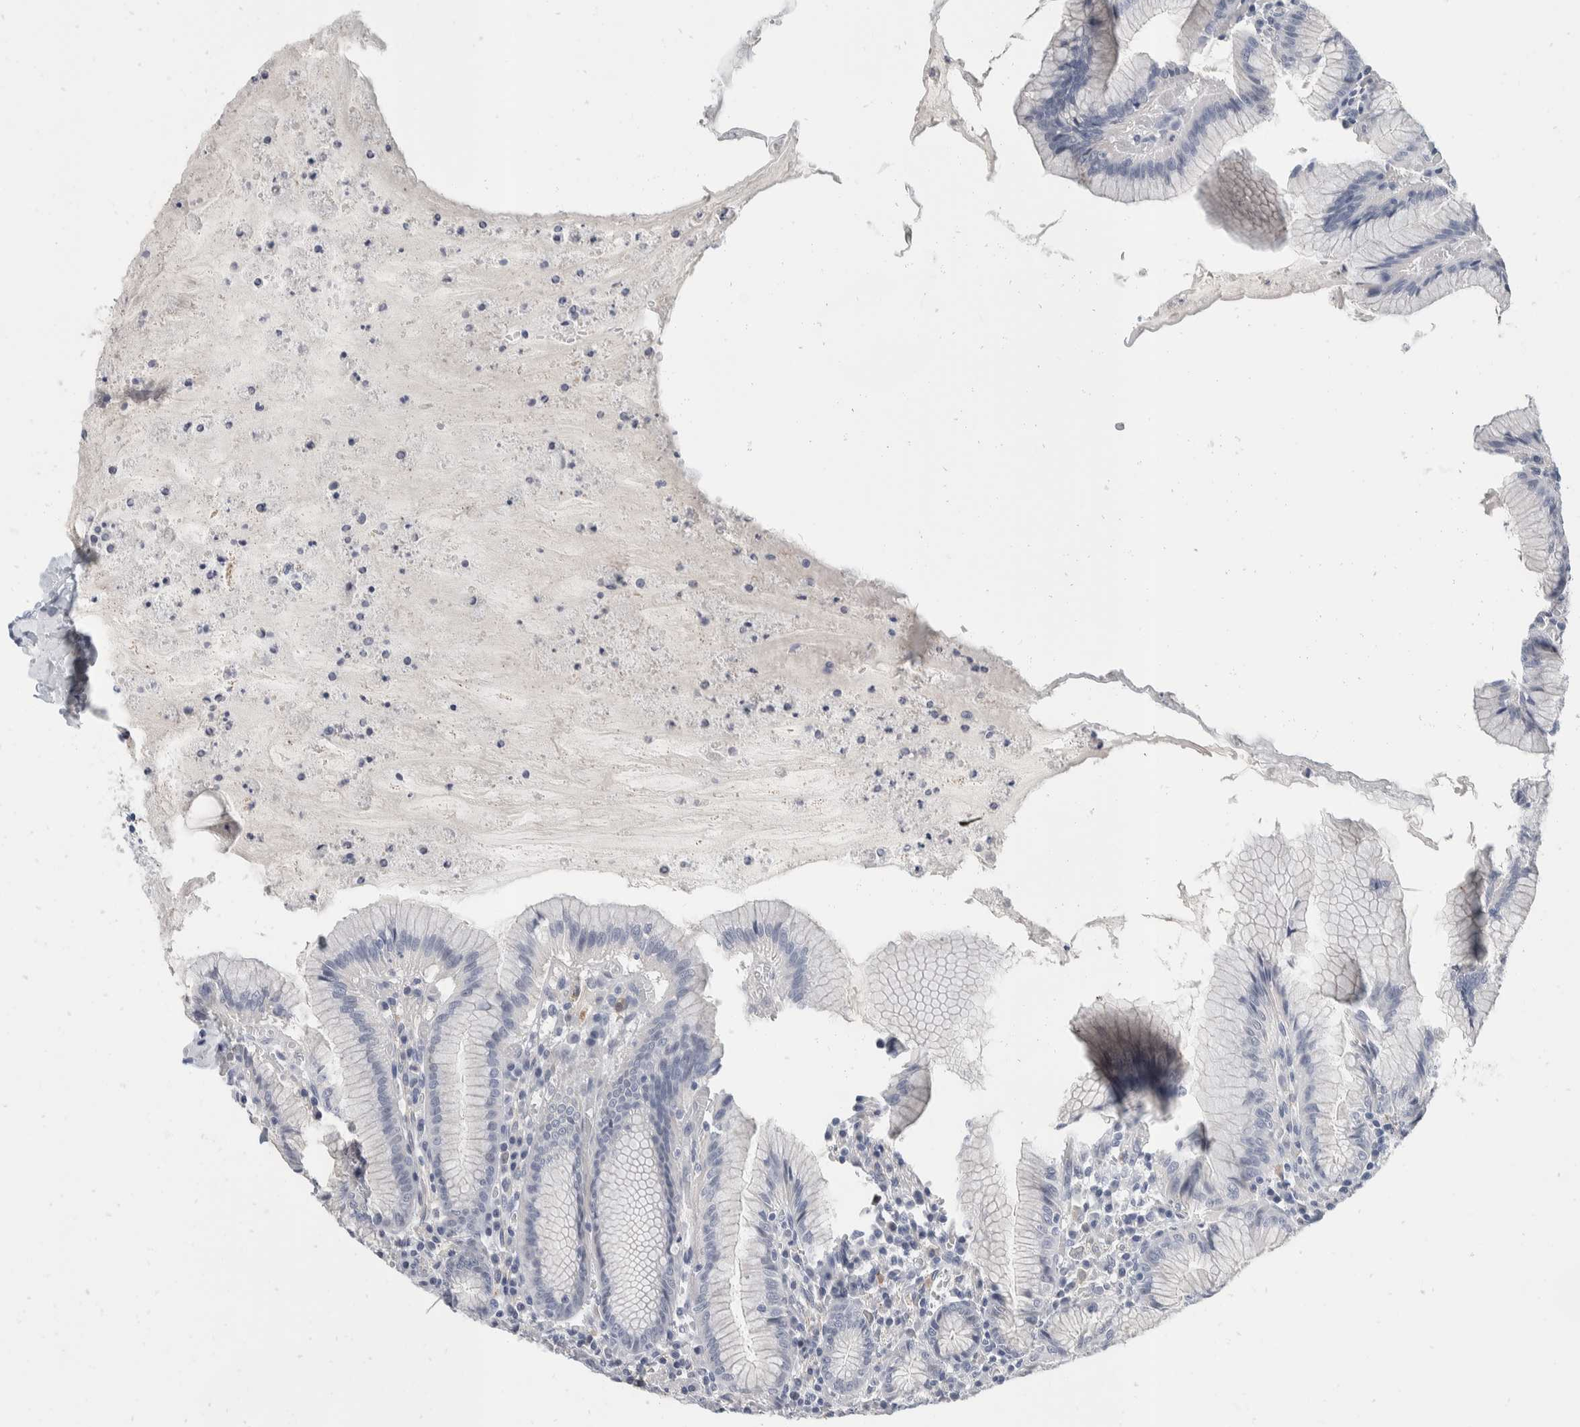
{"staining": {"intensity": "negative", "quantity": "none", "location": "none"}, "tissue": "stomach", "cell_type": "Glandular cells", "image_type": "normal", "snomed": [{"axis": "morphology", "description": "Normal tissue, NOS"}, {"axis": "topography", "description": "Stomach"}], "caption": "A photomicrograph of stomach stained for a protein displays no brown staining in glandular cells. The staining was performed using DAB to visualize the protein expression in brown, while the nuclei were stained in blue with hematoxylin (Magnification: 20x).", "gene": "CATSPERD", "patient": {"sex": "male", "age": 55}}